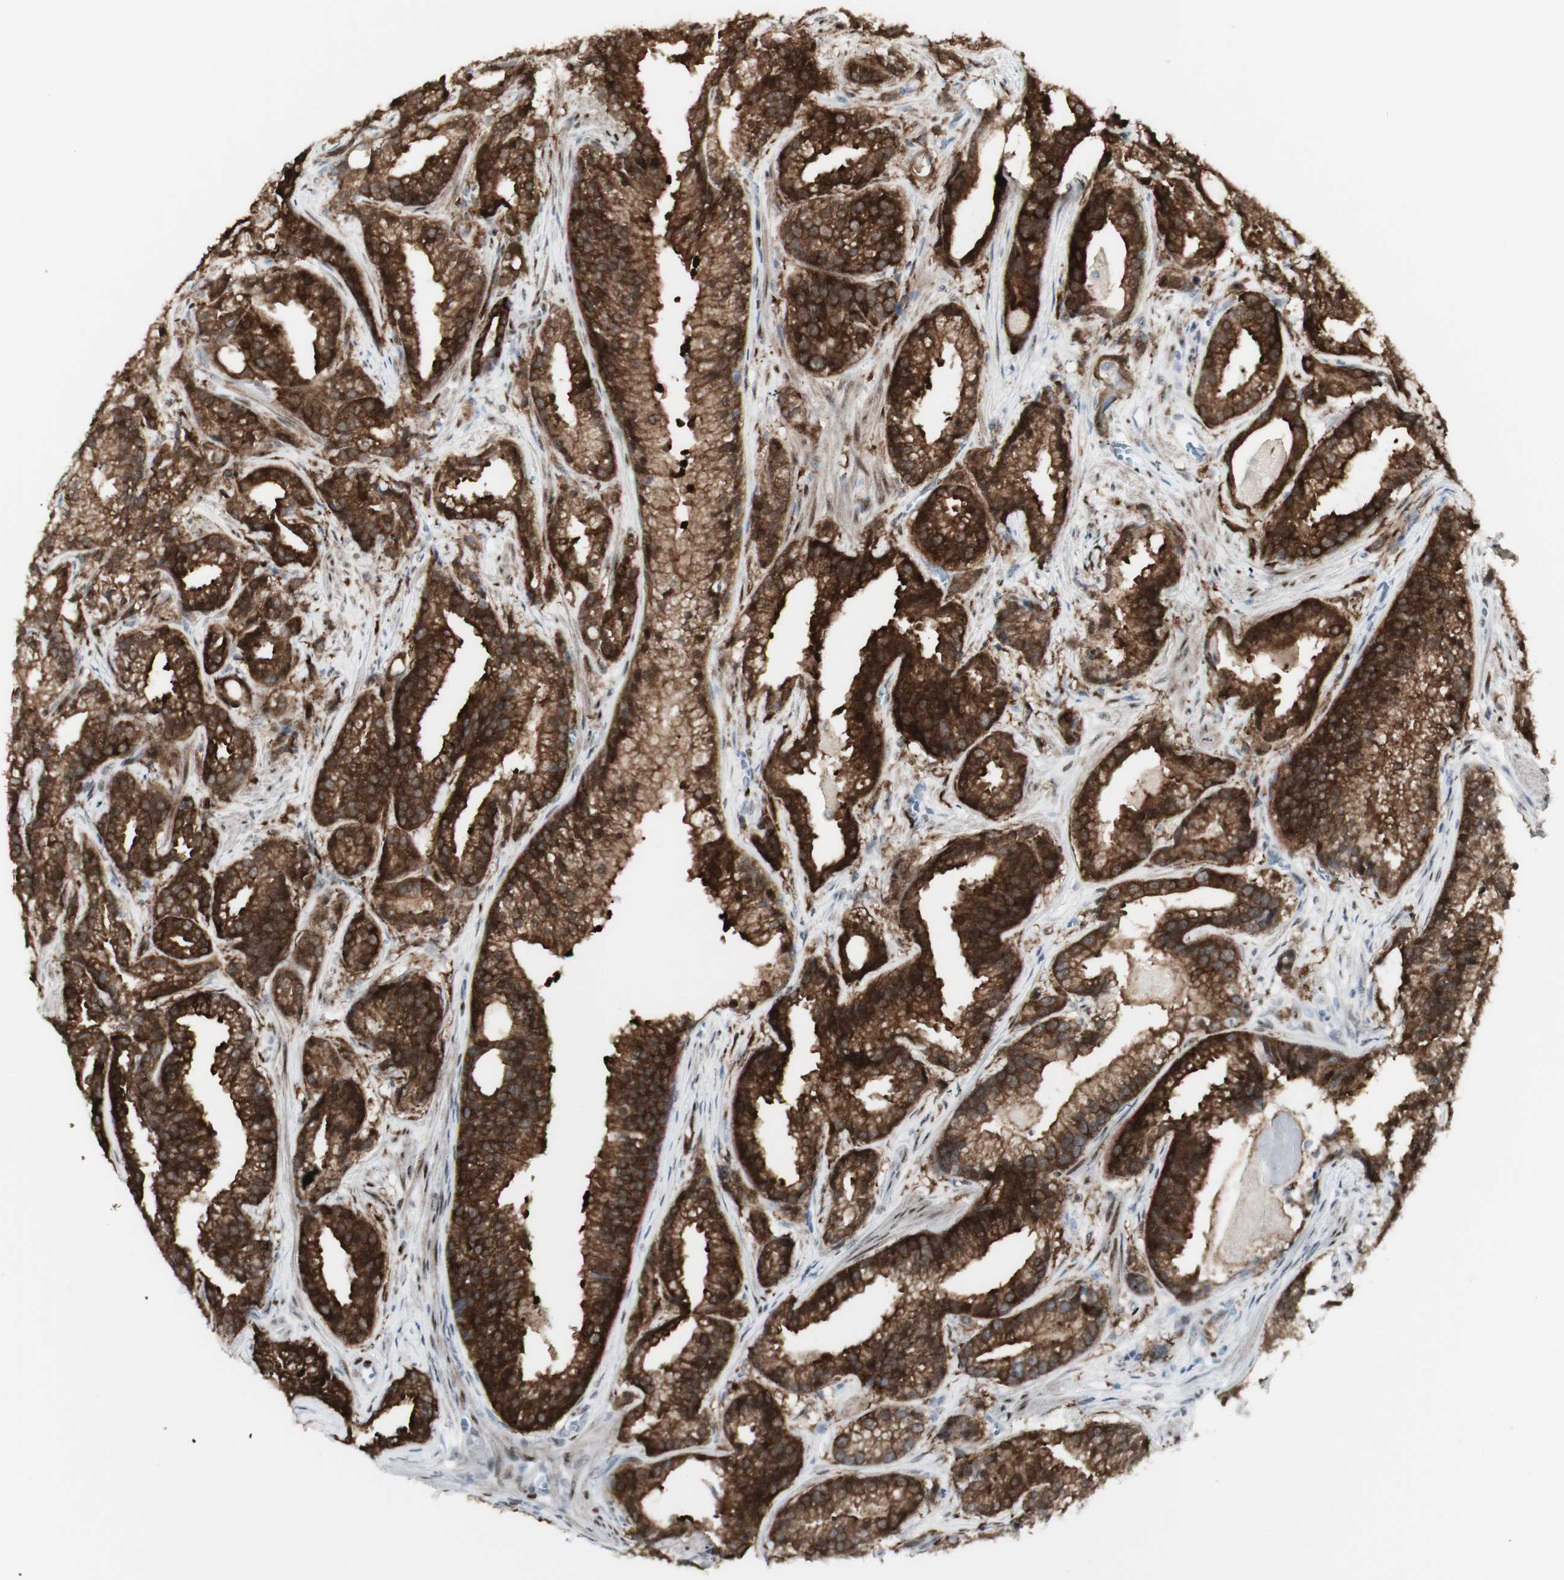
{"staining": {"intensity": "strong", "quantity": ">75%", "location": "cytoplasmic/membranous"}, "tissue": "prostate cancer", "cell_type": "Tumor cells", "image_type": "cancer", "snomed": [{"axis": "morphology", "description": "Adenocarcinoma, Low grade"}, {"axis": "topography", "description": "Prostate"}], "caption": "Tumor cells demonstrate strong cytoplasmic/membranous positivity in approximately >75% of cells in prostate cancer.", "gene": "C1orf116", "patient": {"sex": "male", "age": 59}}